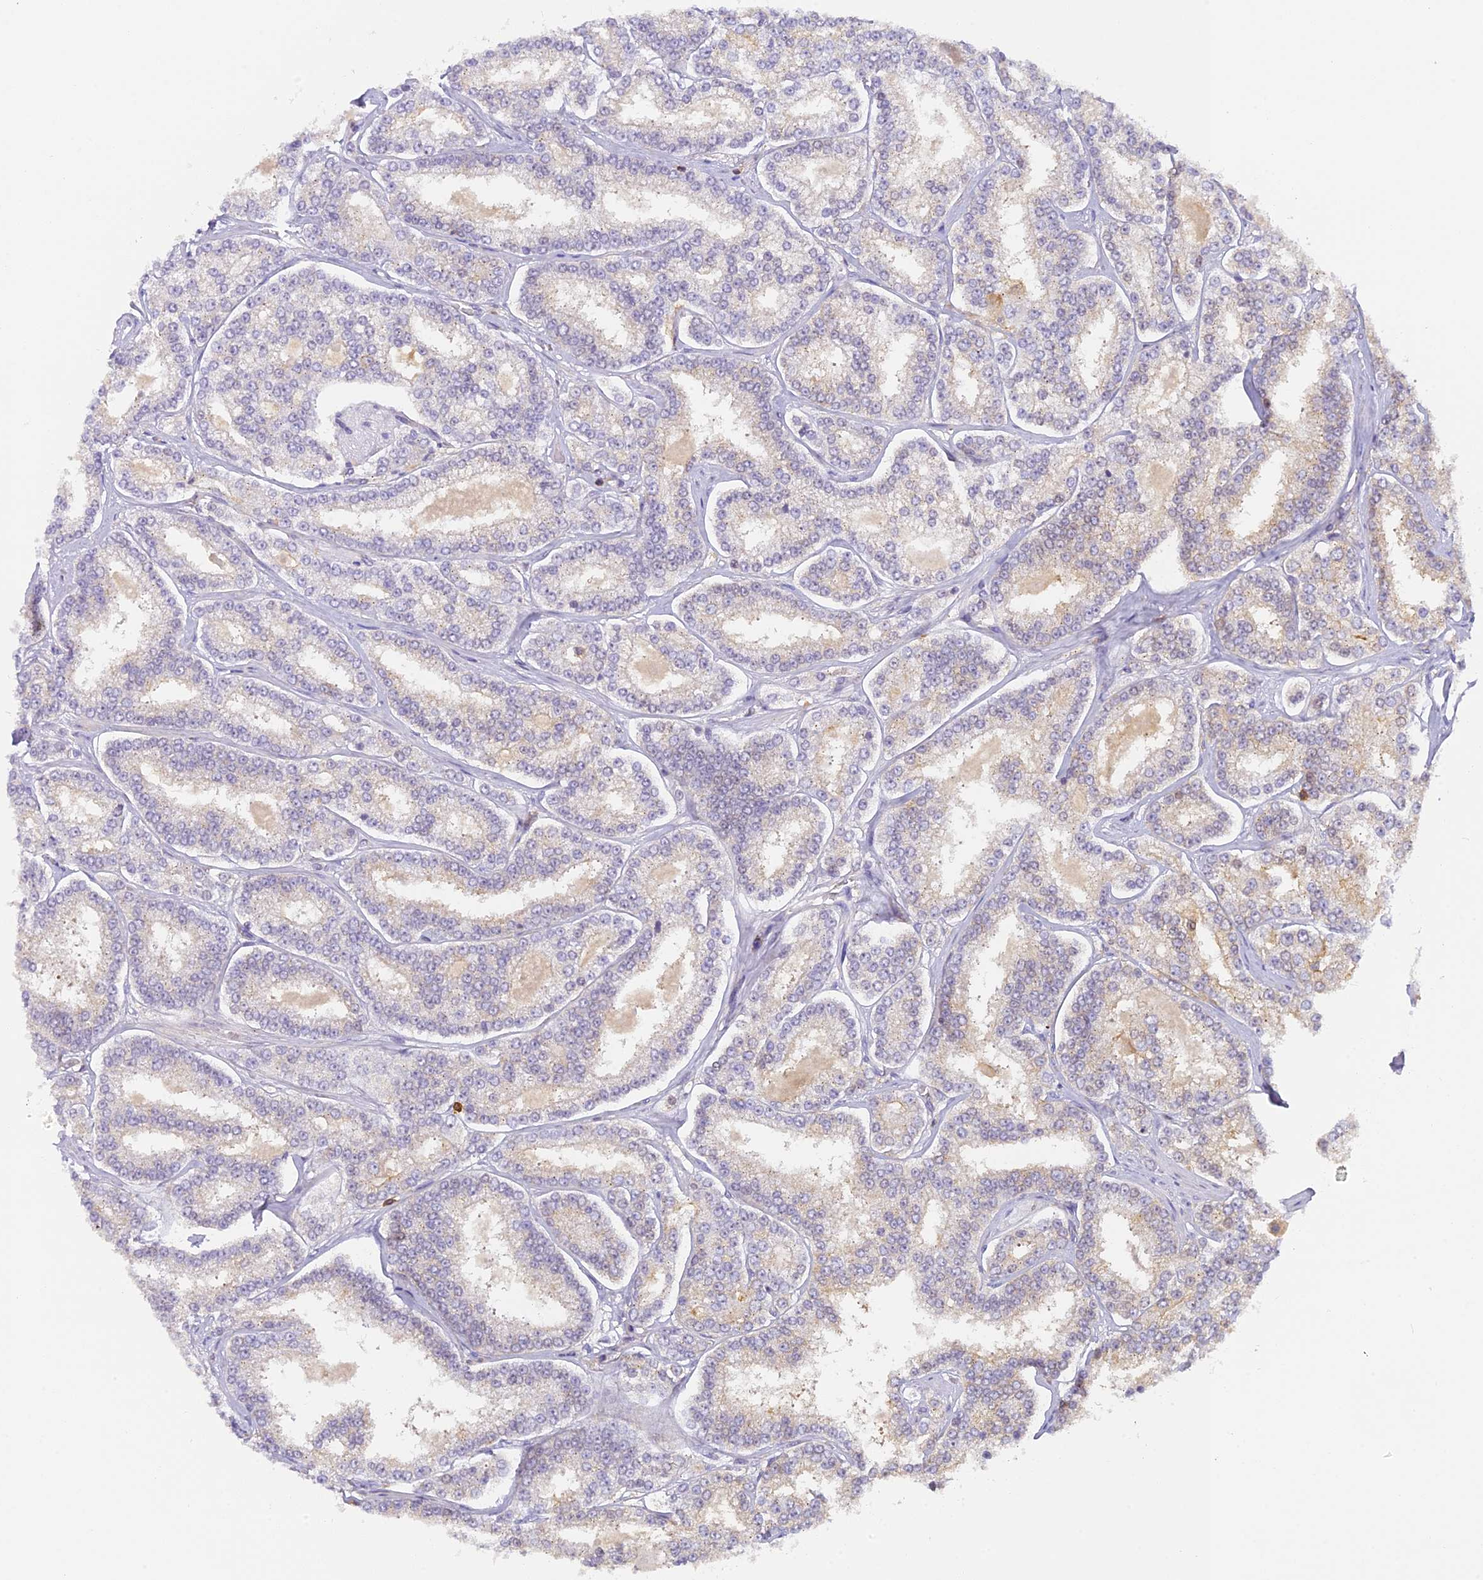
{"staining": {"intensity": "negative", "quantity": "none", "location": "none"}, "tissue": "prostate cancer", "cell_type": "Tumor cells", "image_type": "cancer", "snomed": [{"axis": "morphology", "description": "Normal tissue, NOS"}, {"axis": "morphology", "description": "Adenocarcinoma, High grade"}, {"axis": "topography", "description": "Prostate"}], "caption": "Human prostate cancer (adenocarcinoma (high-grade)) stained for a protein using IHC shows no positivity in tumor cells.", "gene": "FYB1", "patient": {"sex": "male", "age": 83}}